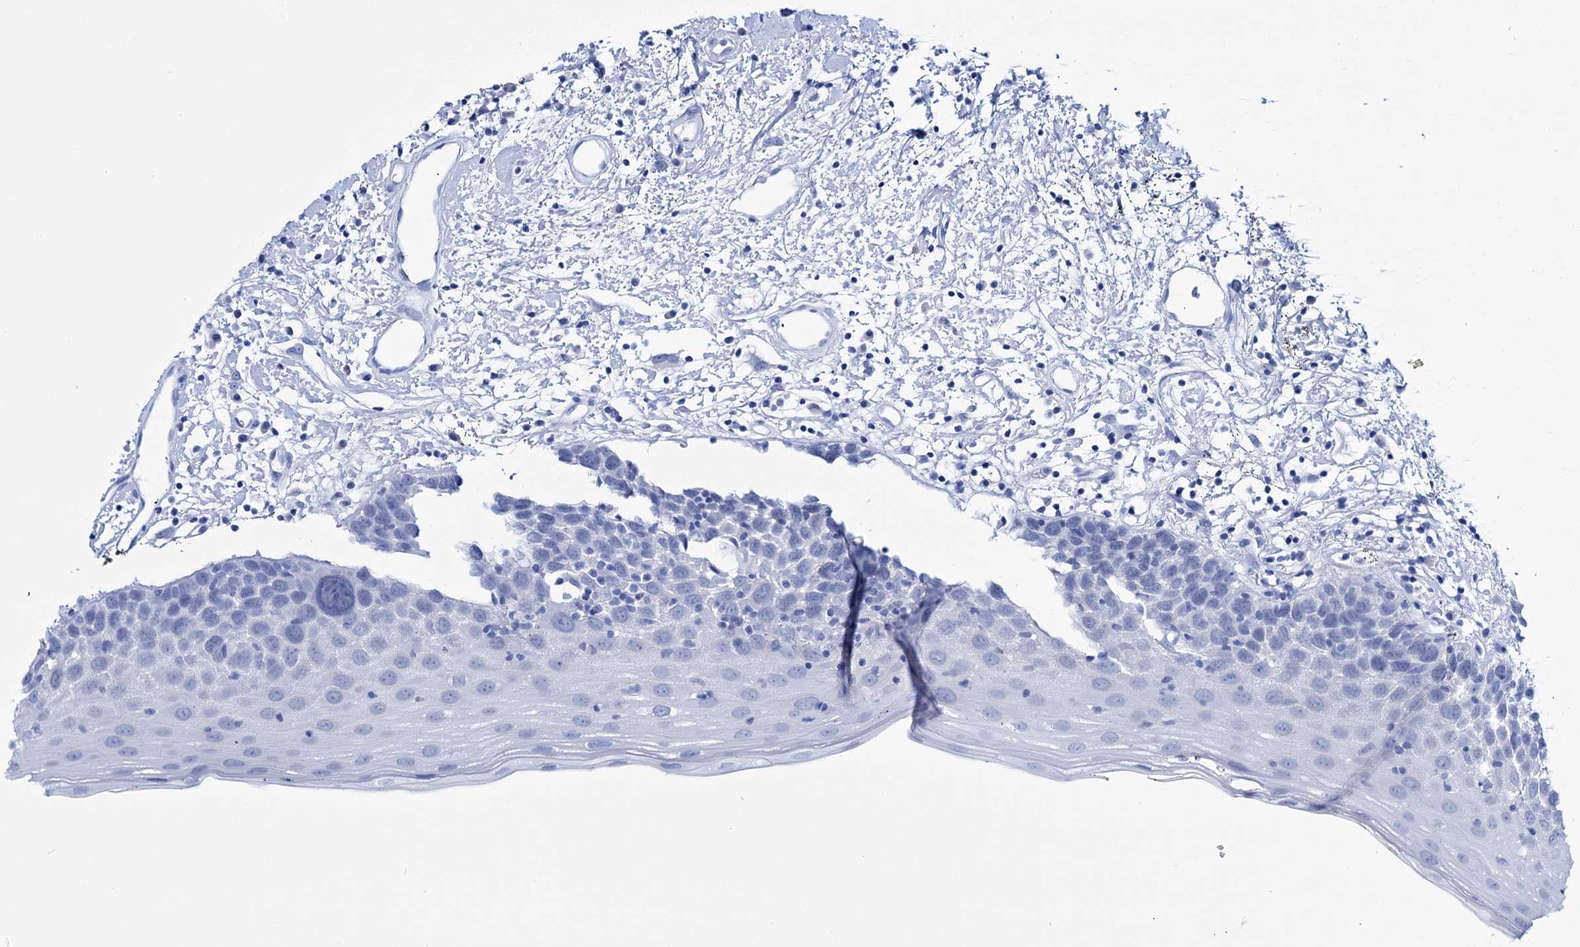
{"staining": {"intensity": "negative", "quantity": "none", "location": "none"}, "tissue": "oral mucosa", "cell_type": "Squamous epithelial cells", "image_type": "normal", "snomed": [{"axis": "morphology", "description": "Normal tissue, NOS"}, {"axis": "topography", "description": "Oral tissue"}], "caption": "Immunohistochemistry image of unremarkable human oral mucosa stained for a protein (brown), which demonstrates no staining in squamous epithelial cells.", "gene": "FBXW12", "patient": {"sex": "male", "age": 74}}